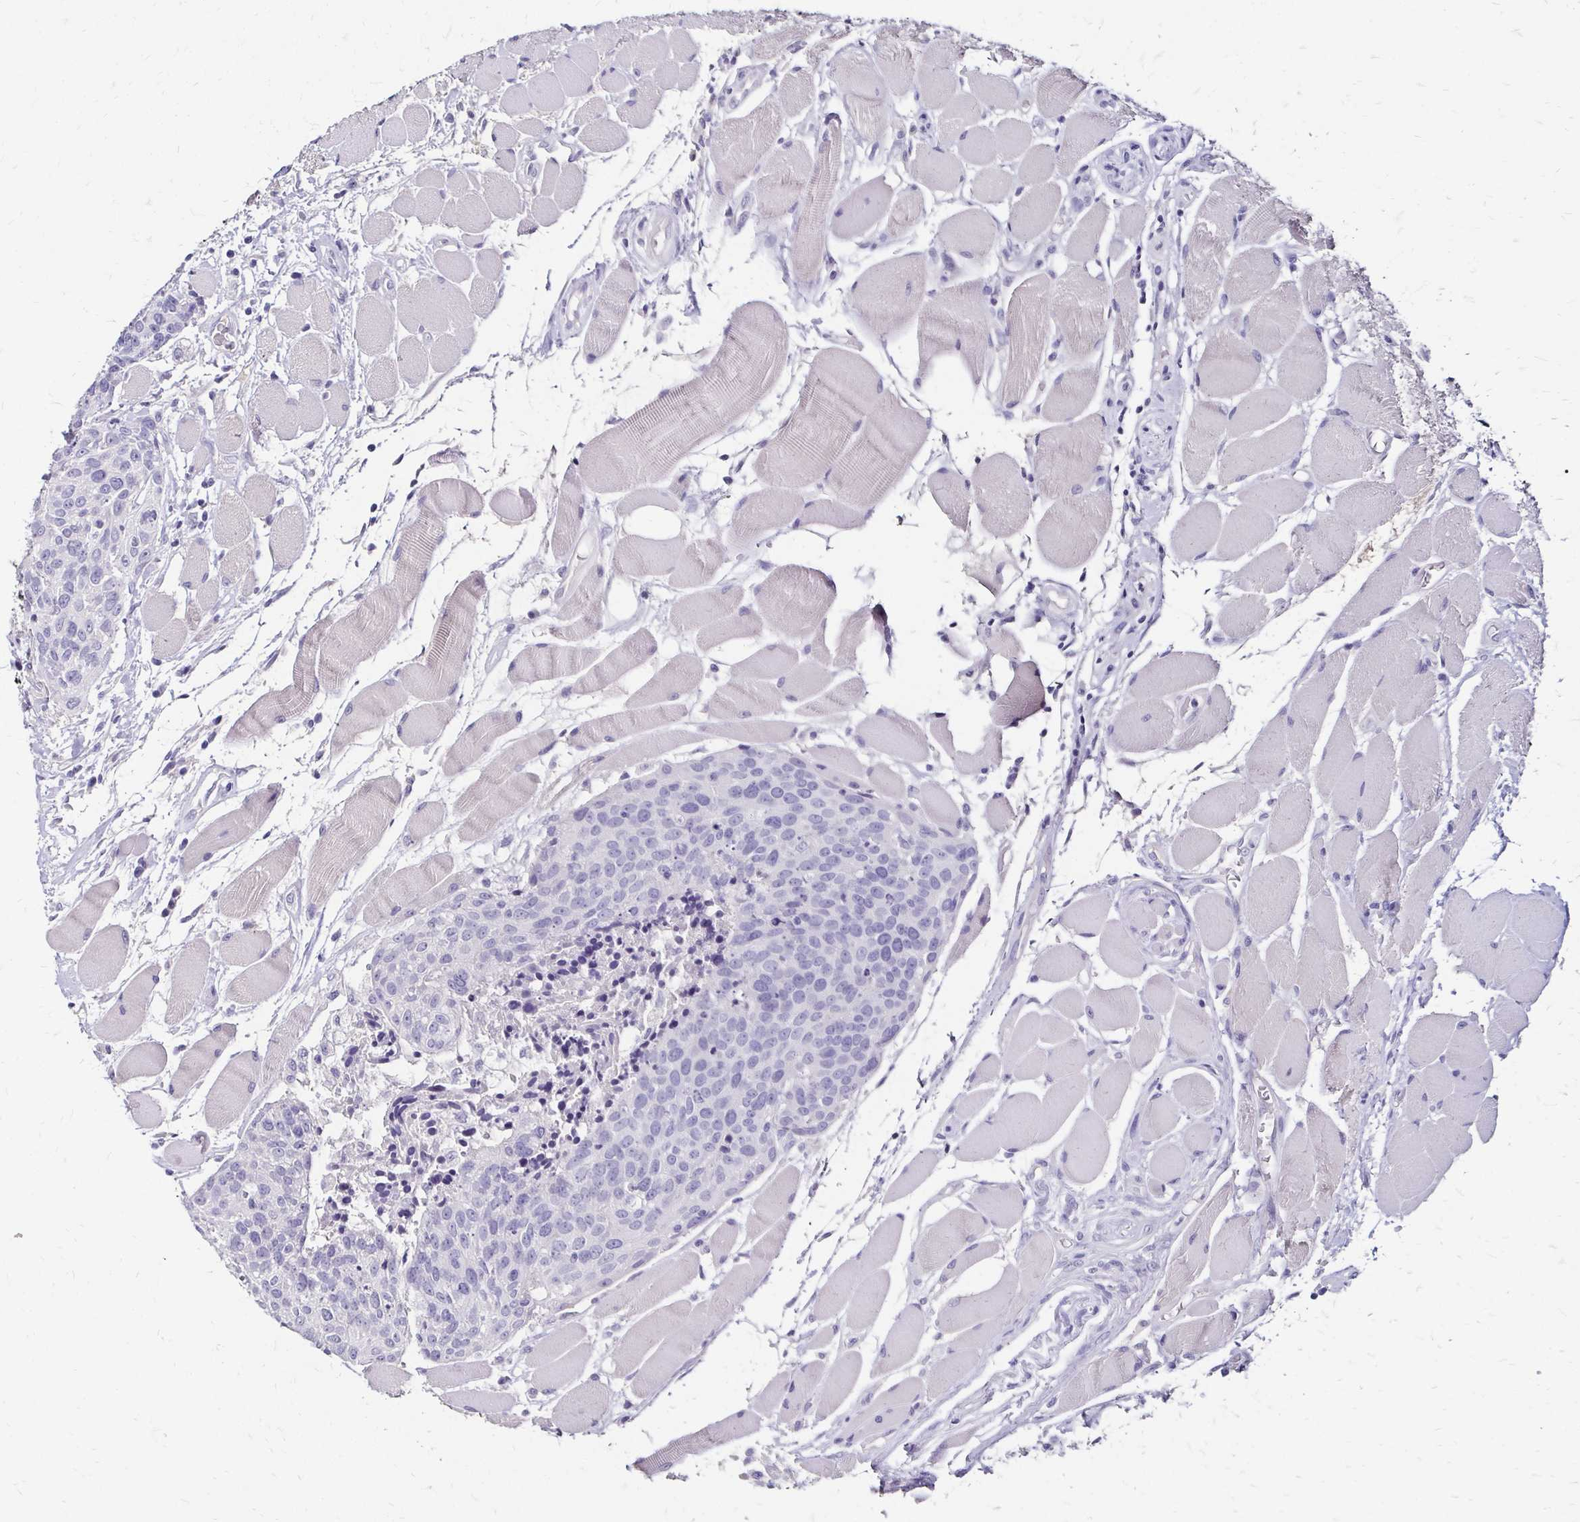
{"staining": {"intensity": "negative", "quantity": "none", "location": "none"}, "tissue": "head and neck cancer", "cell_type": "Tumor cells", "image_type": "cancer", "snomed": [{"axis": "morphology", "description": "Squamous cell carcinoma, NOS"}, {"axis": "topography", "description": "Oral tissue"}, {"axis": "topography", "description": "Head-Neck"}], "caption": "IHC of human head and neck squamous cell carcinoma shows no staining in tumor cells. (DAB (3,3'-diaminobenzidine) IHC with hematoxylin counter stain).", "gene": "SCG3", "patient": {"sex": "male", "age": 64}}